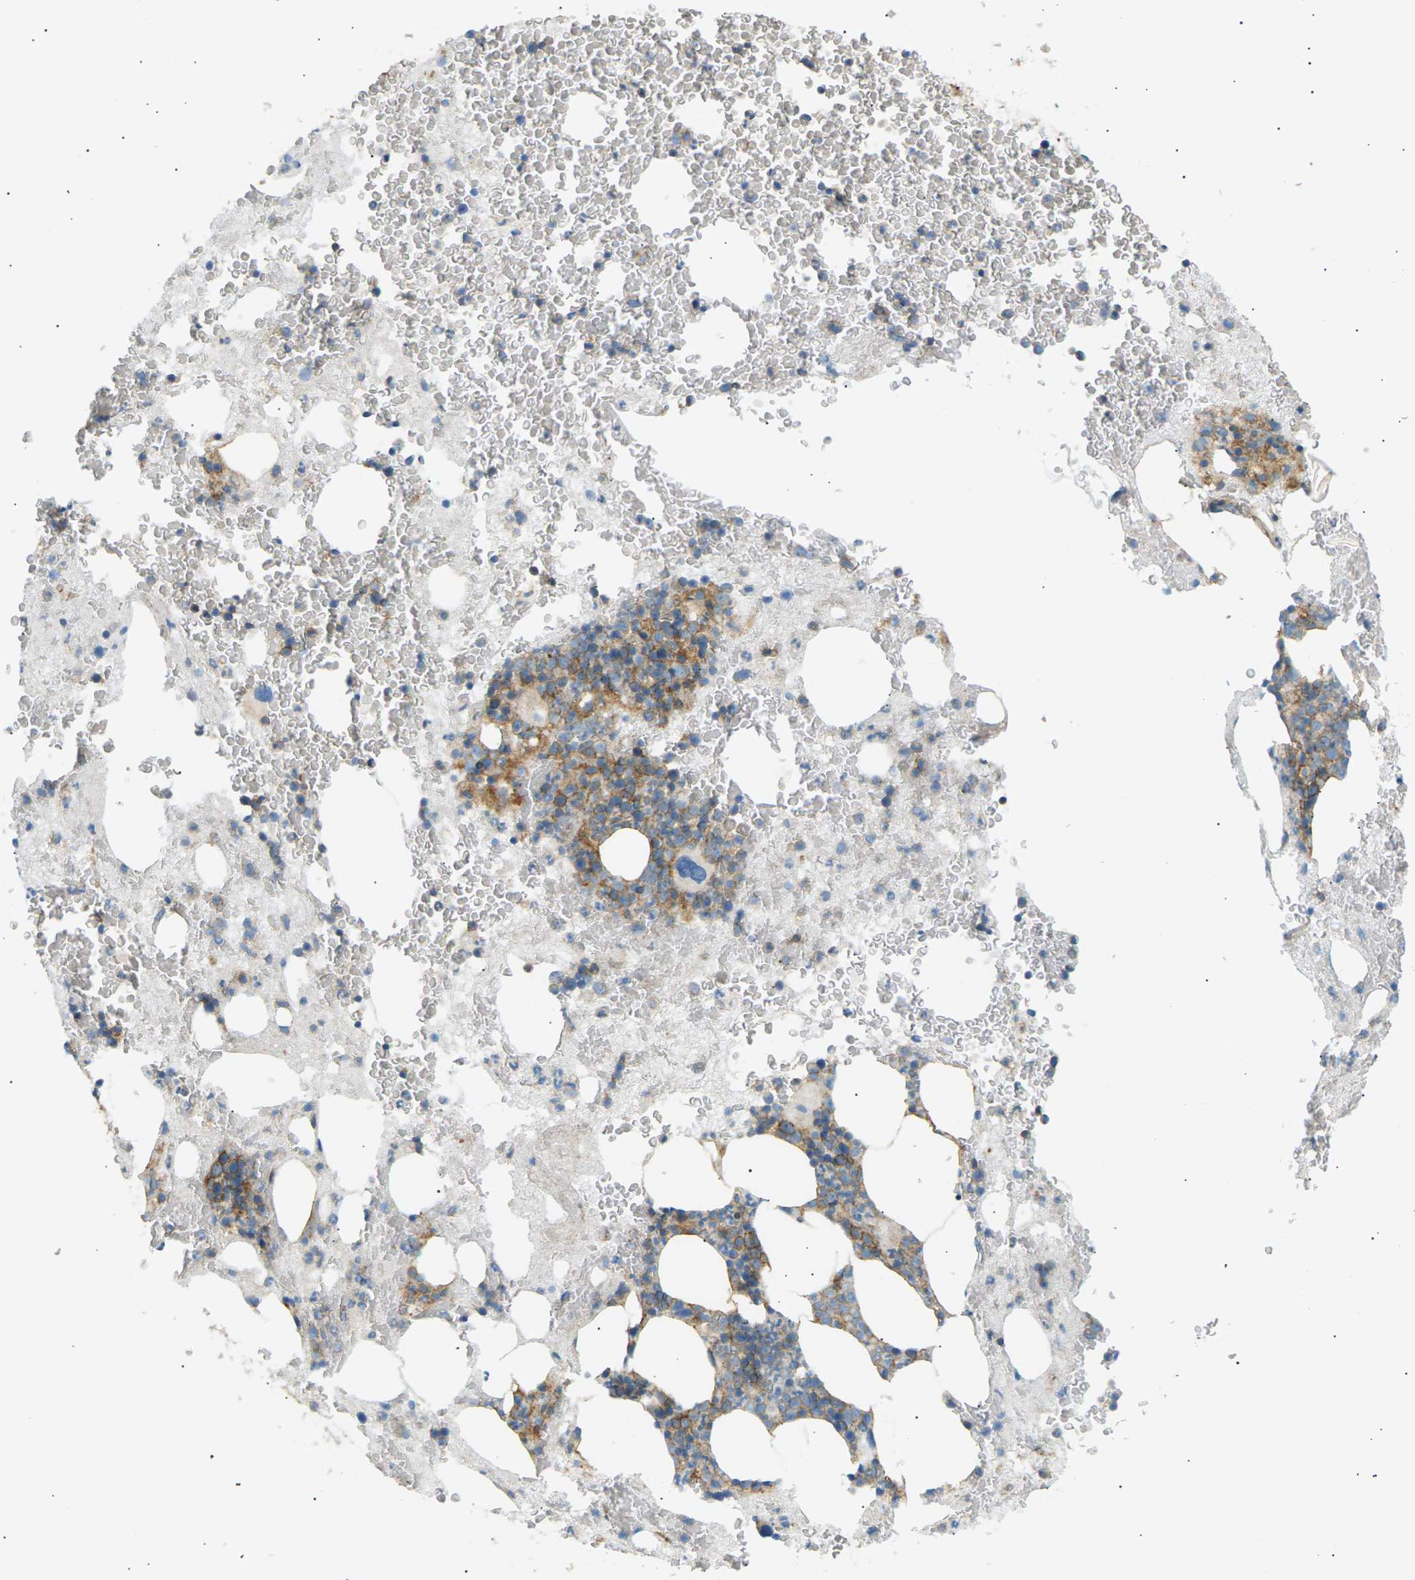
{"staining": {"intensity": "moderate", "quantity": "25%-75%", "location": "cytoplasmic/membranous"}, "tissue": "bone marrow", "cell_type": "Hematopoietic cells", "image_type": "normal", "snomed": [{"axis": "morphology", "description": "Normal tissue, NOS"}, {"axis": "morphology", "description": "Inflammation, NOS"}, {"axis": "topography", "description": "Bone marrow"}], "caption": "Immunohistochemical staining of unremarkable human bone marrow displays medium levels of moderate cytoplasmic/membranous positivity in about 25%-75% of hematopoietic cells.", "gene": "ATP2B4", "patient": {"sex": "male", "age": 63}}